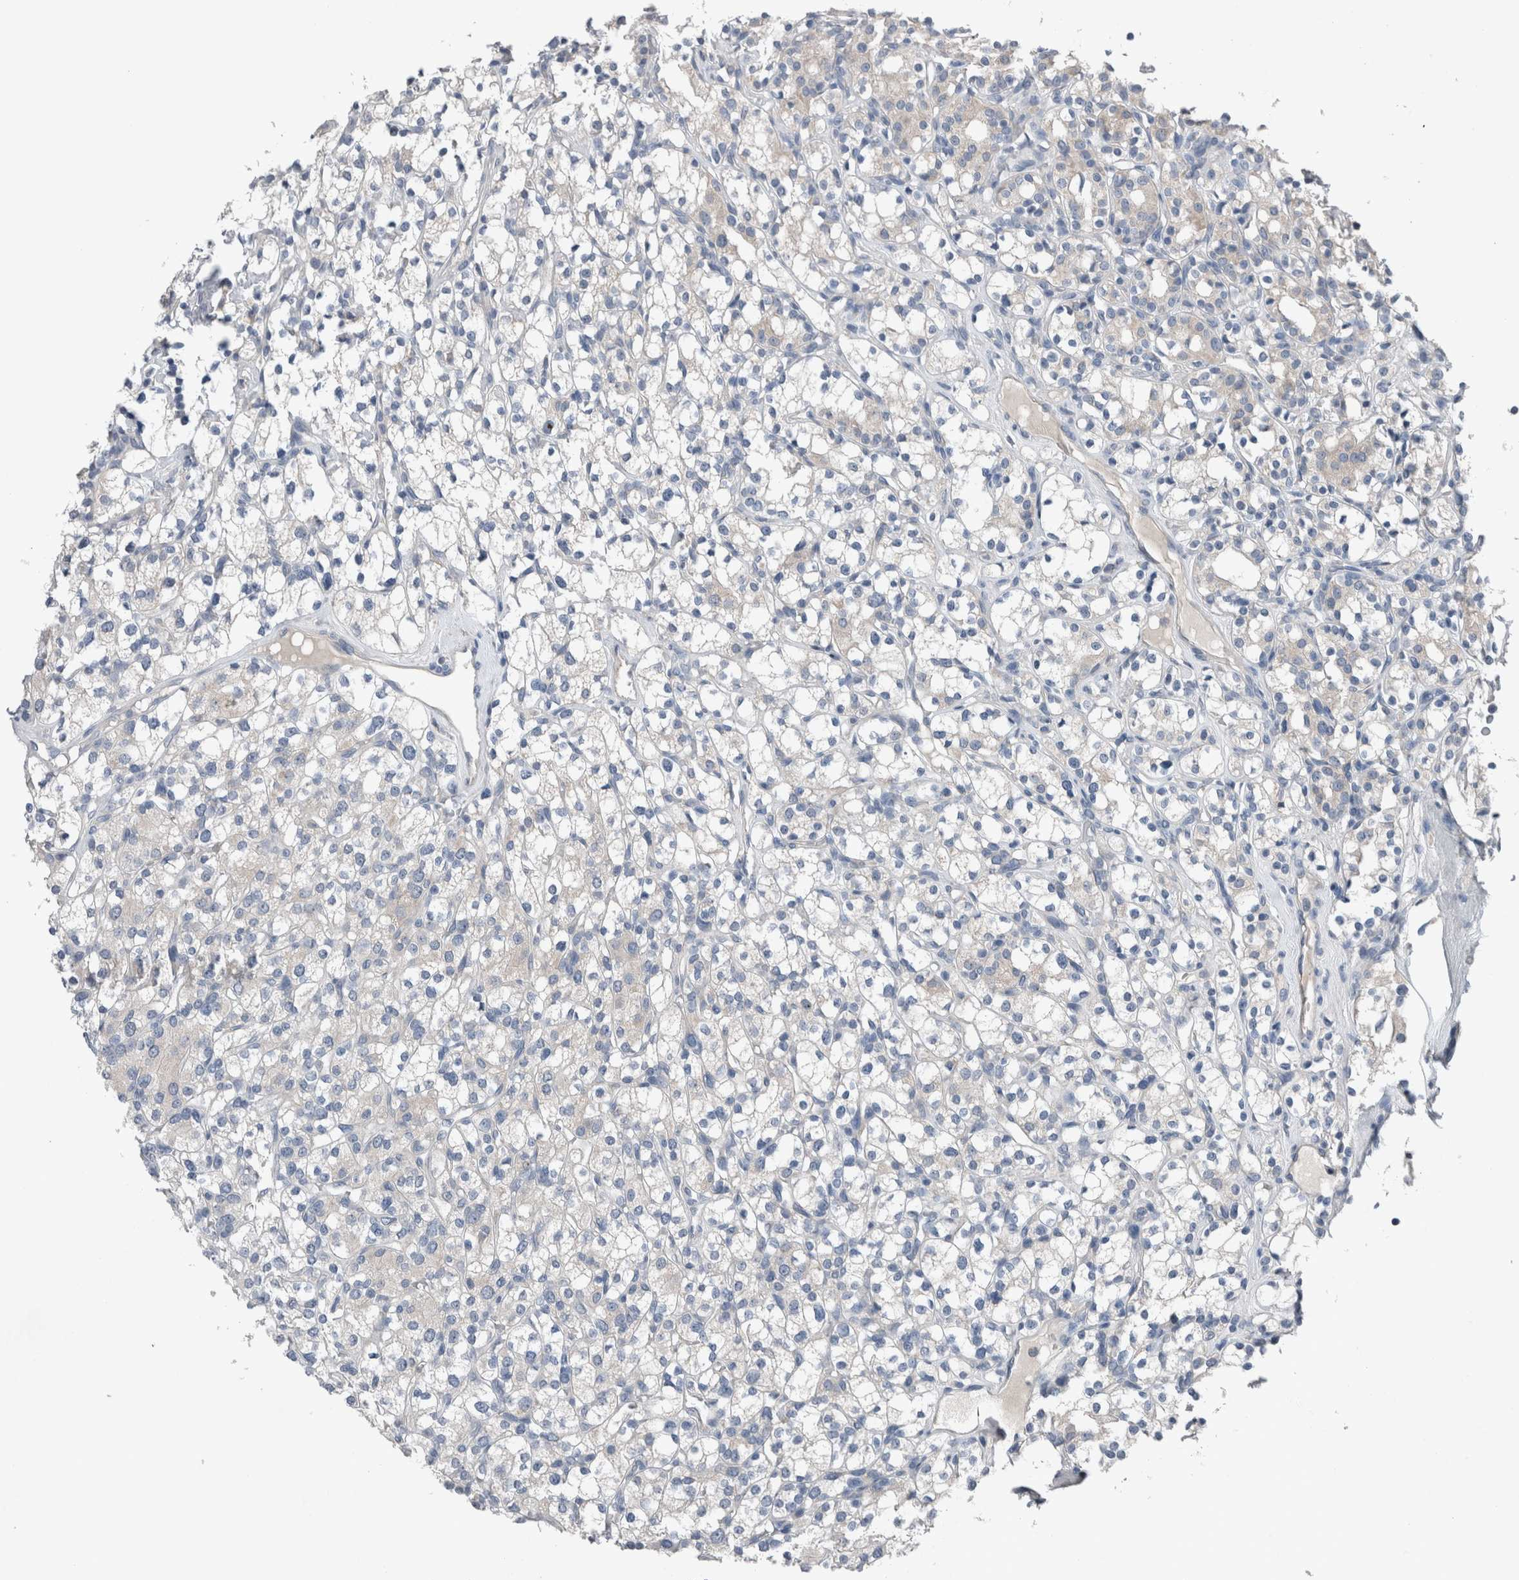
{"staining": {"intensity": "negative", "quantity": "none", "location": "none"}, "tissue": "renal cancer", "cell_type": "Tumor cells", "image_type": "cancer", "snomed": [{"axis": "morphology", "description": "Adenocarcinoma, NOS"}, {"axis": "topography", "description": "Kidney"}], "caption": "A photomicrograph of human adenocarcinoma (renal) is negative for staining in tumor cells.", "gene": "CRNN", "patient": {"sex": "male", "age": 77}}